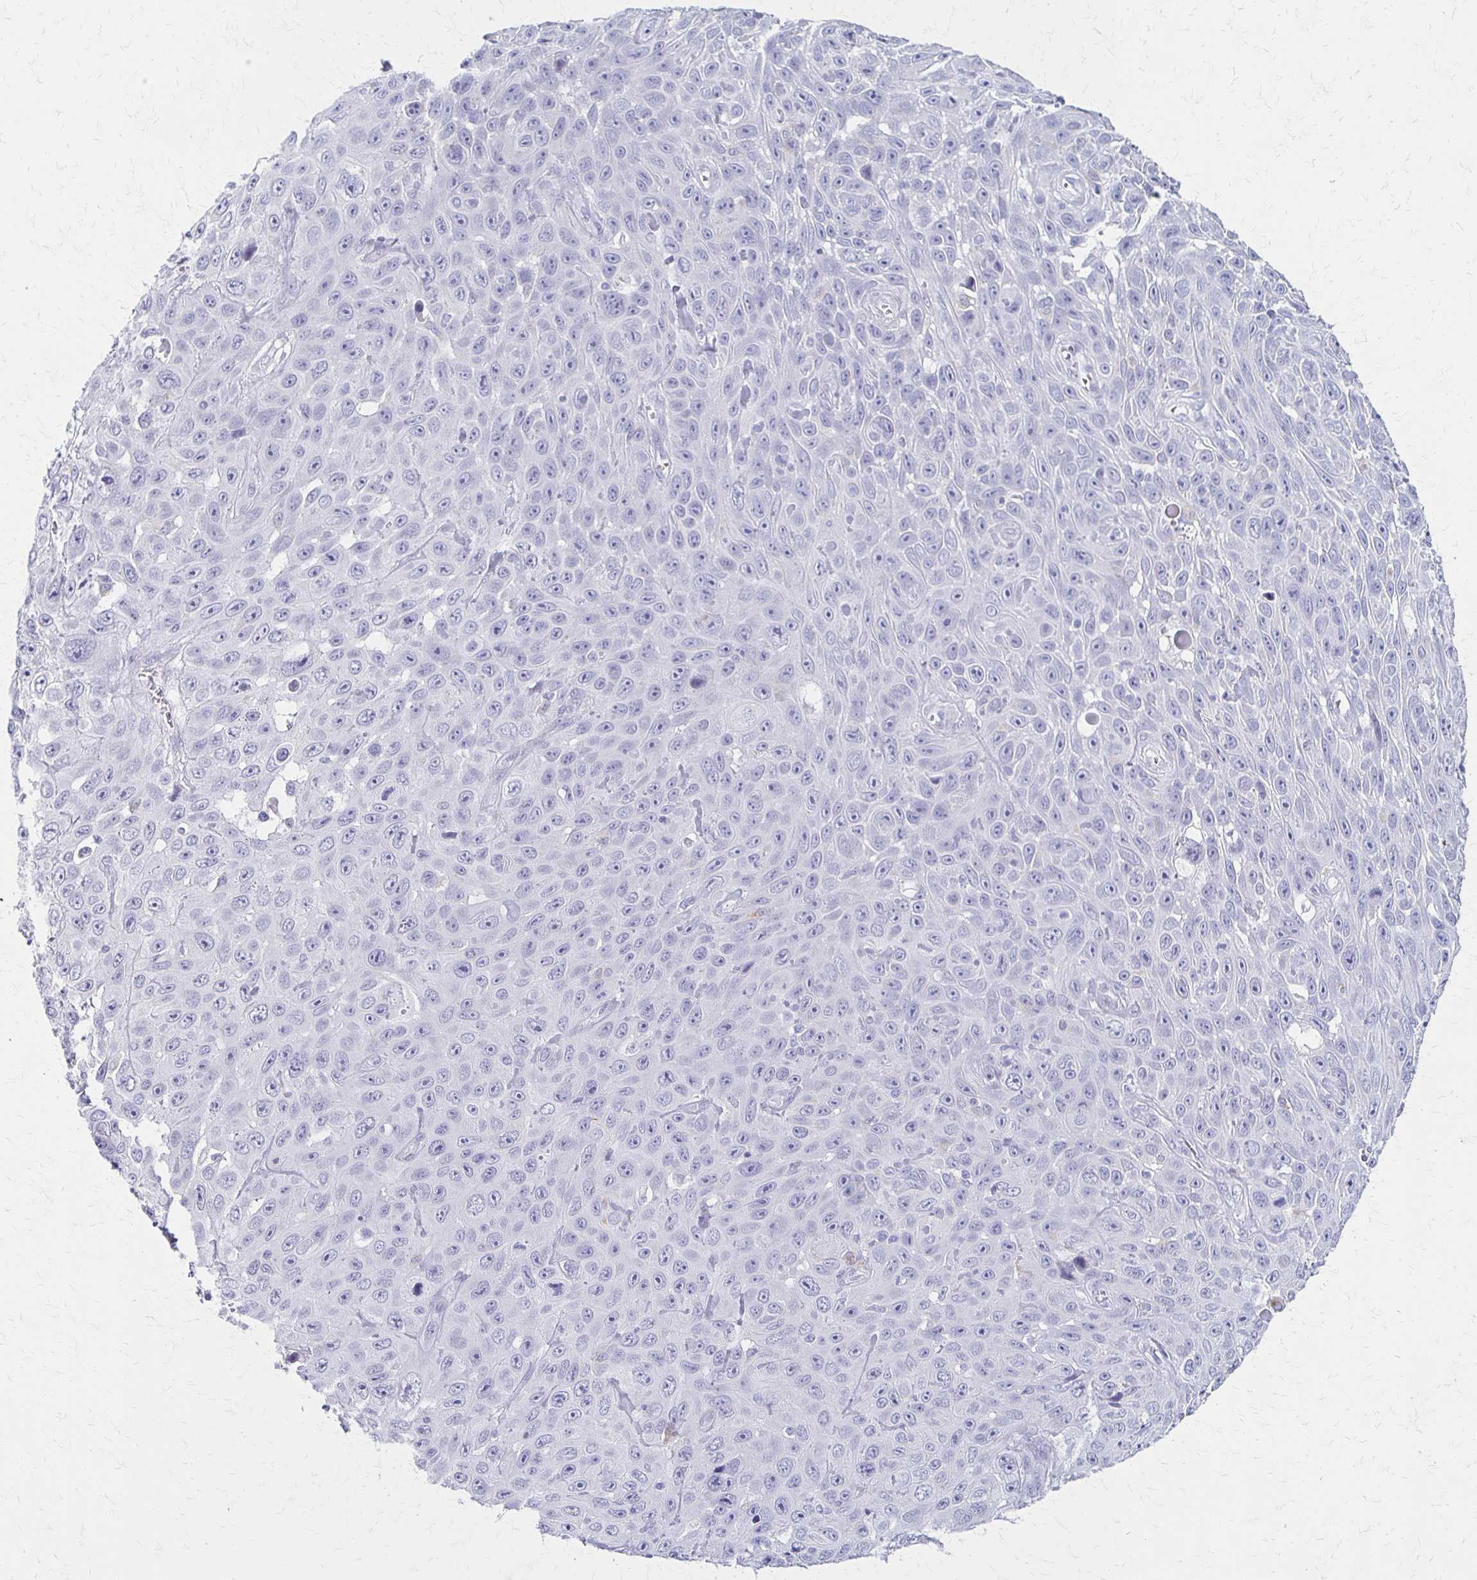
{"staining": {"intensity": "moderate", "quantity": "<25%", "location": "cytoplasmic/membranous"}, "tissue": "skin cancer", "cell_type": "Tumor cells", "image_type": "cancer", "snomed": [{"axis": "morphology", "description": "Squamous cell carcinoma, NOS"}, {"axis": "topography", "description": "Skin"}], "caption": "Moderate cytoplasmic/membranous staining is present in approximately <25% of tumor cells in squamous cell carcinoma (skin). Using DAB (3,3'-diaminobenzidine) (brown) and hematoxylin (blue) stains, captured at high magnification using brightfield microscopy.", "gene": "IVL", "patient": {"sex": "male", "age": 82}}